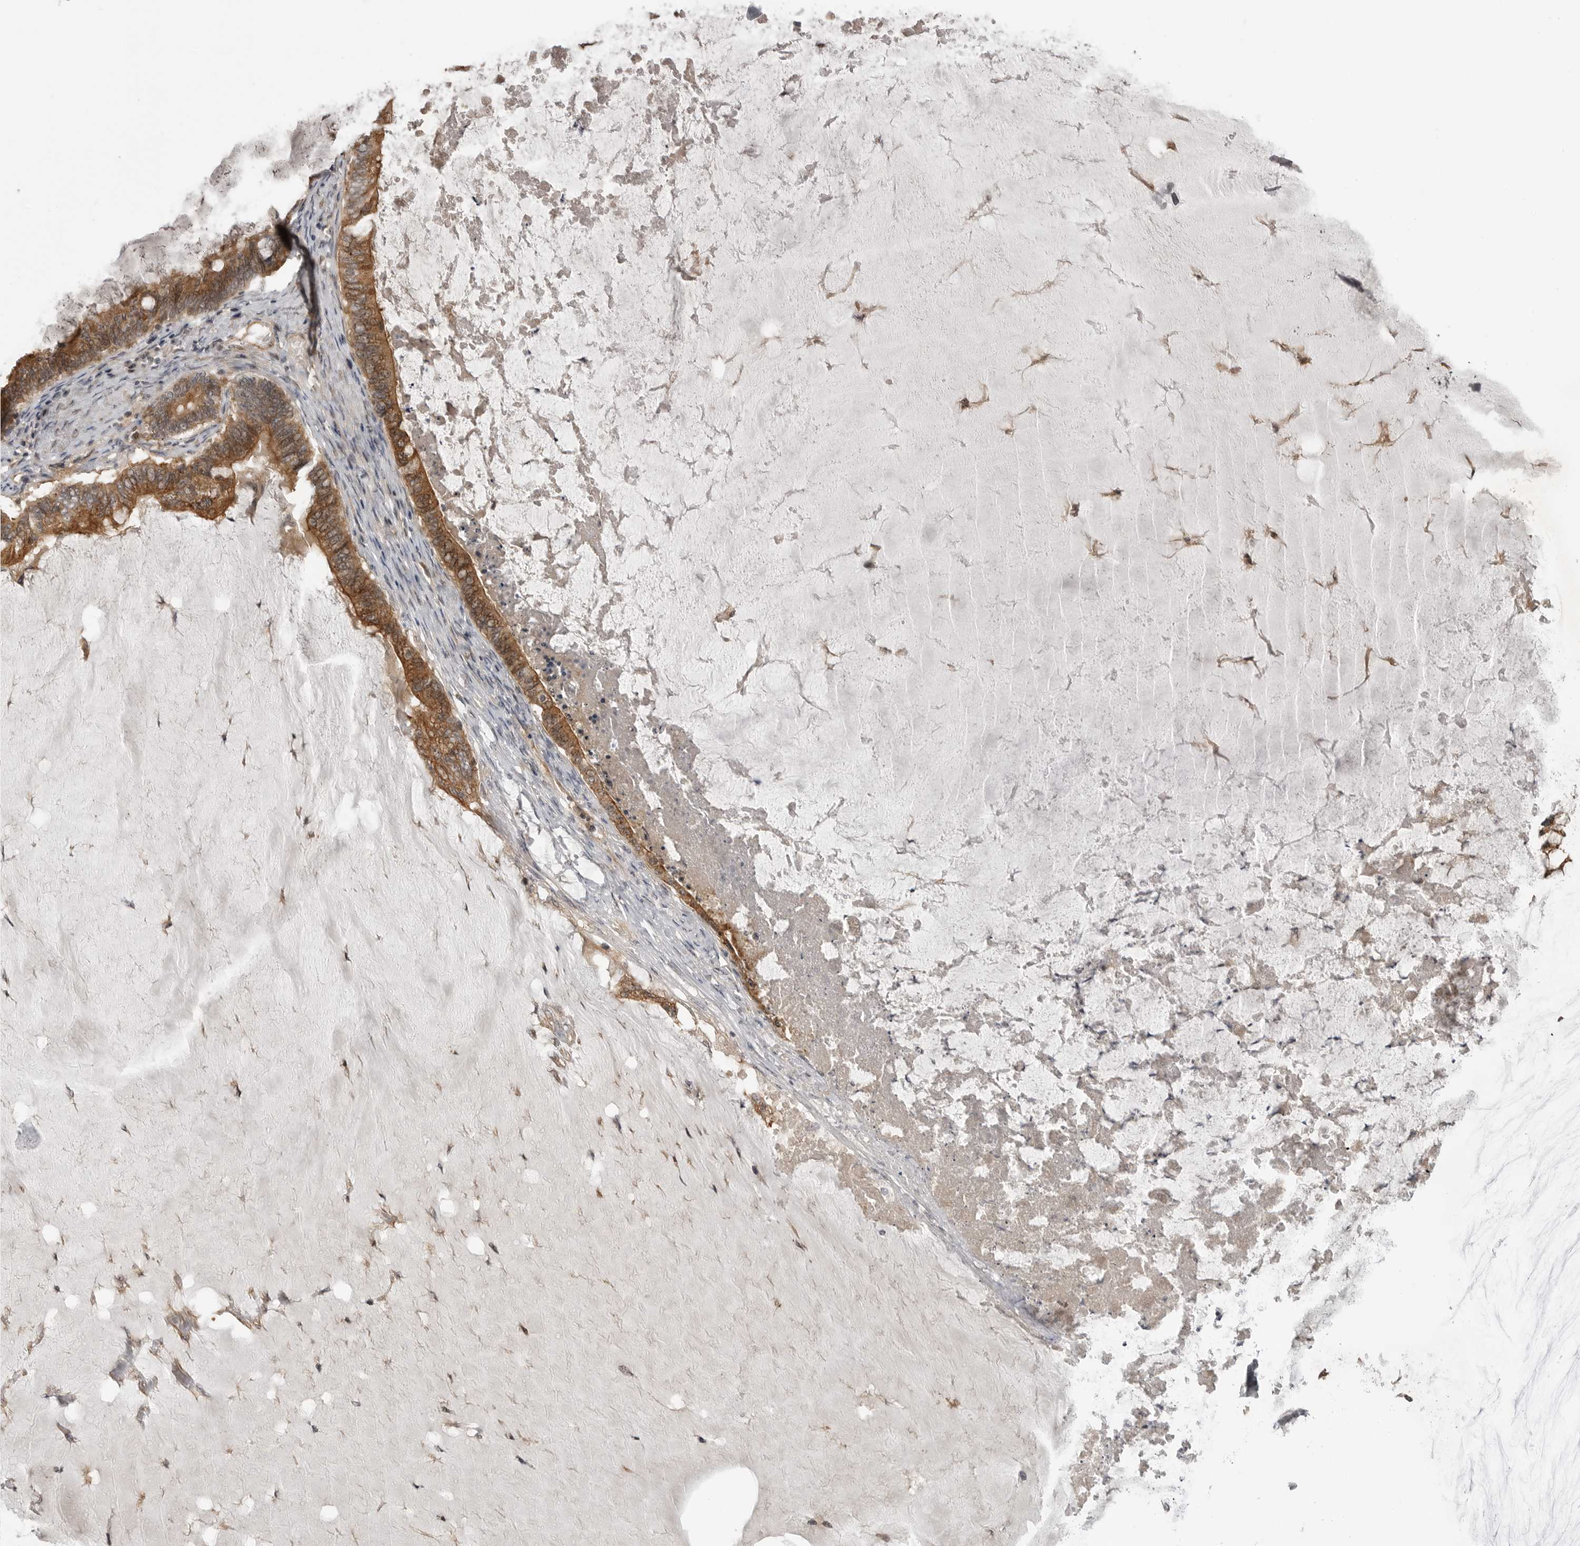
{"staining": {"intensity": "moderate", "quantity": ">75%", "location": "cytoplasmic/membranous"}, "tissue": "ovarian cancer", "cell_type": "Tumor cells", "image_type": "cancer", "snomed": [{"axis": "morphology", "description": "Cystadenocarcinoma, mucinous, NOS"}, {"axis": "topography", "description": "Ovary"}], "caption": "IHC (DAB) staining of ovarian mucinous cystadenocarcinoma reveals moderate cytoplasmic/membranous protein positivity in about >75% of tumor cells.", "gene": "LRRC45", "patient": {"sex": "female", "age": 61}}